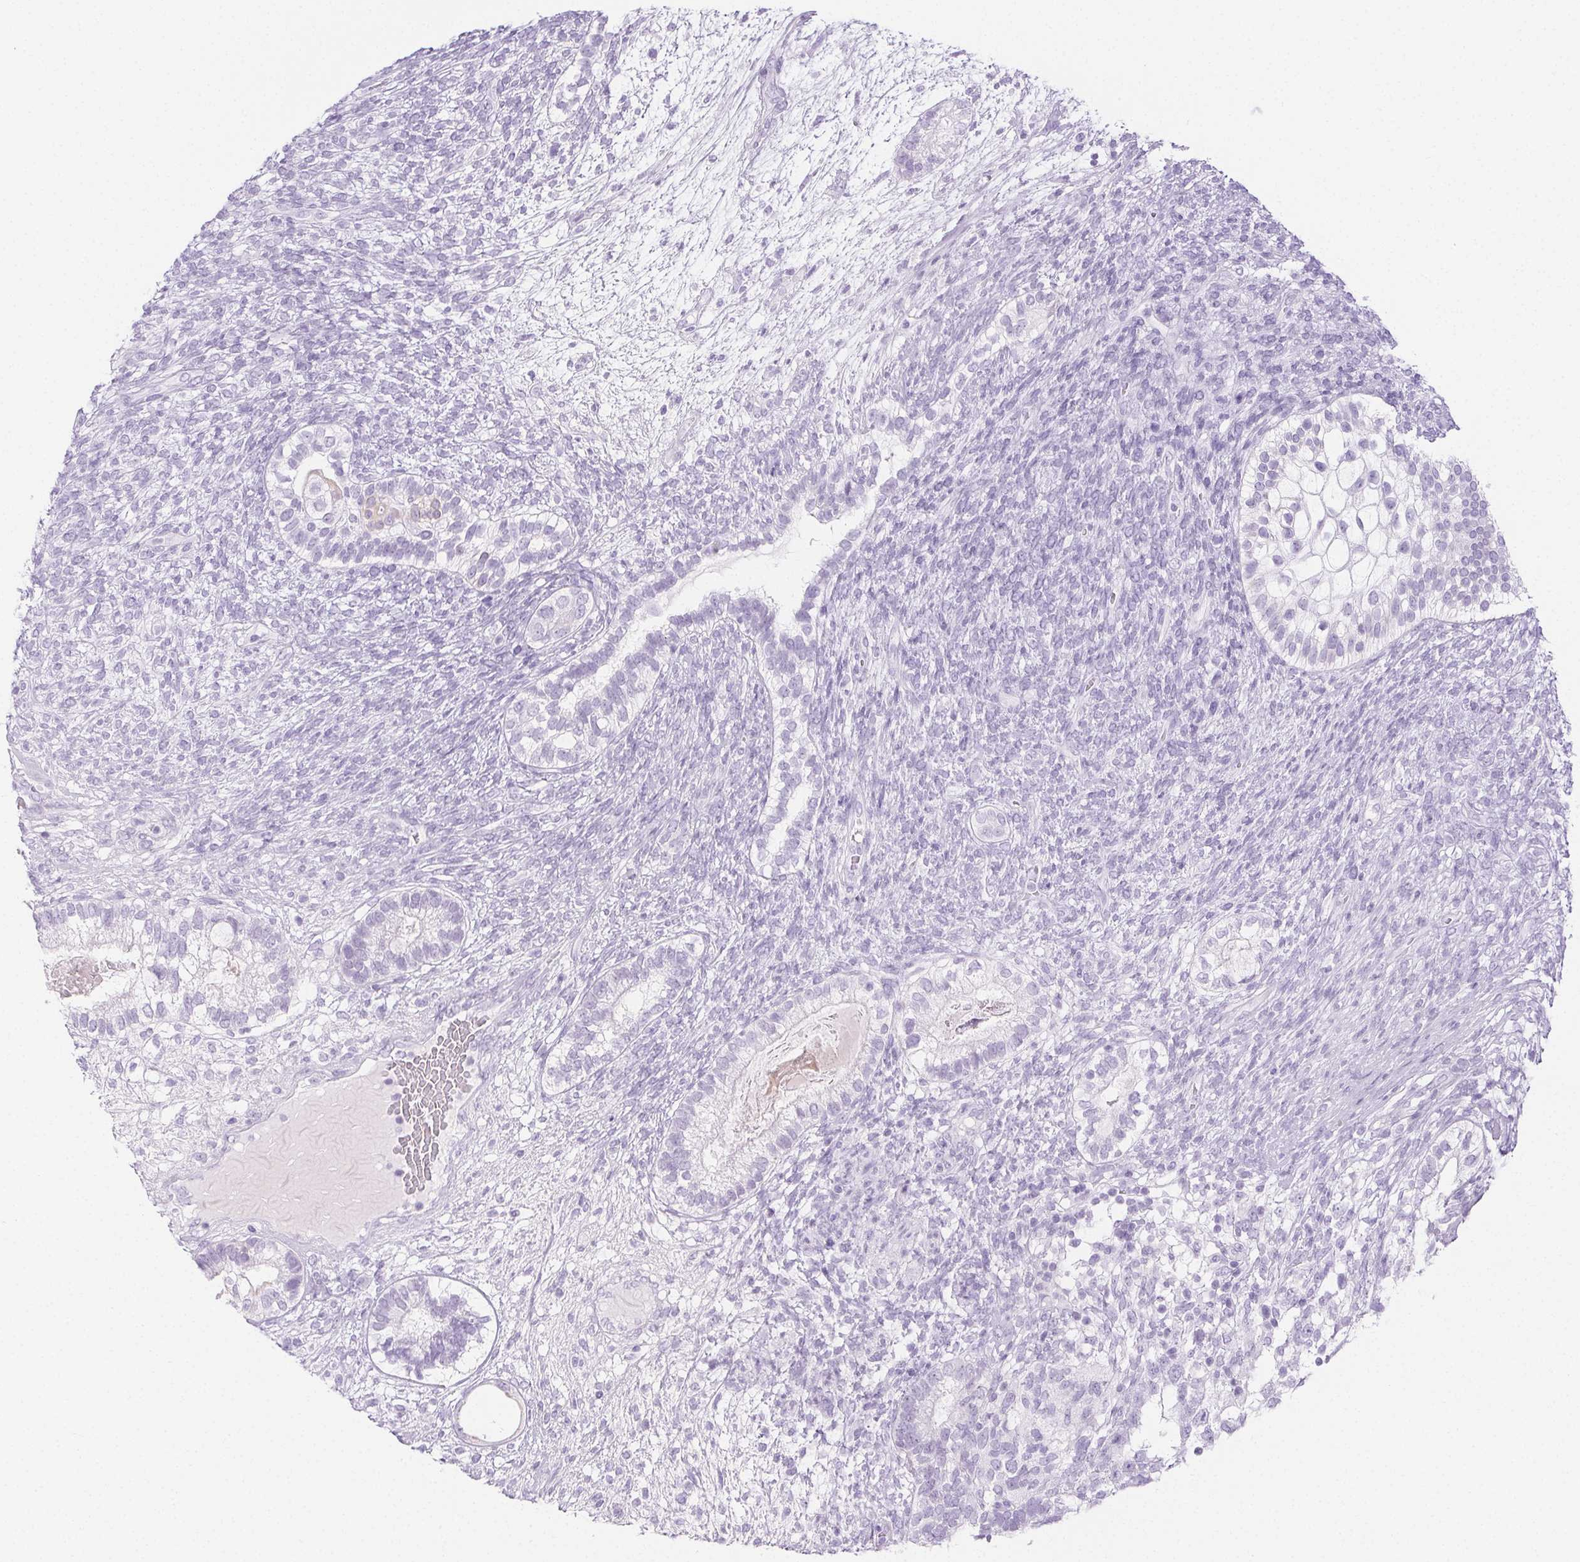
{"staining": {"intensity": "negative", "quantity": "none", "location": "none"}, "tissue": "testis cancer", "cell_type": "Tumor cells", "image_type": "cancer", "snomed": [{"axis": "morphology", "description": "Seminoma, NOS"}, {"axis": "morphology", "description": "Carcinoma, Embryonal, NOS"}, {"axis": "topography", "description": "Testis"}], "caption": "Tumor cells are negative for brown protein staining in testis seminoma.", "gene": "PI3", "patient": {"sex": "male", "age": 41}}